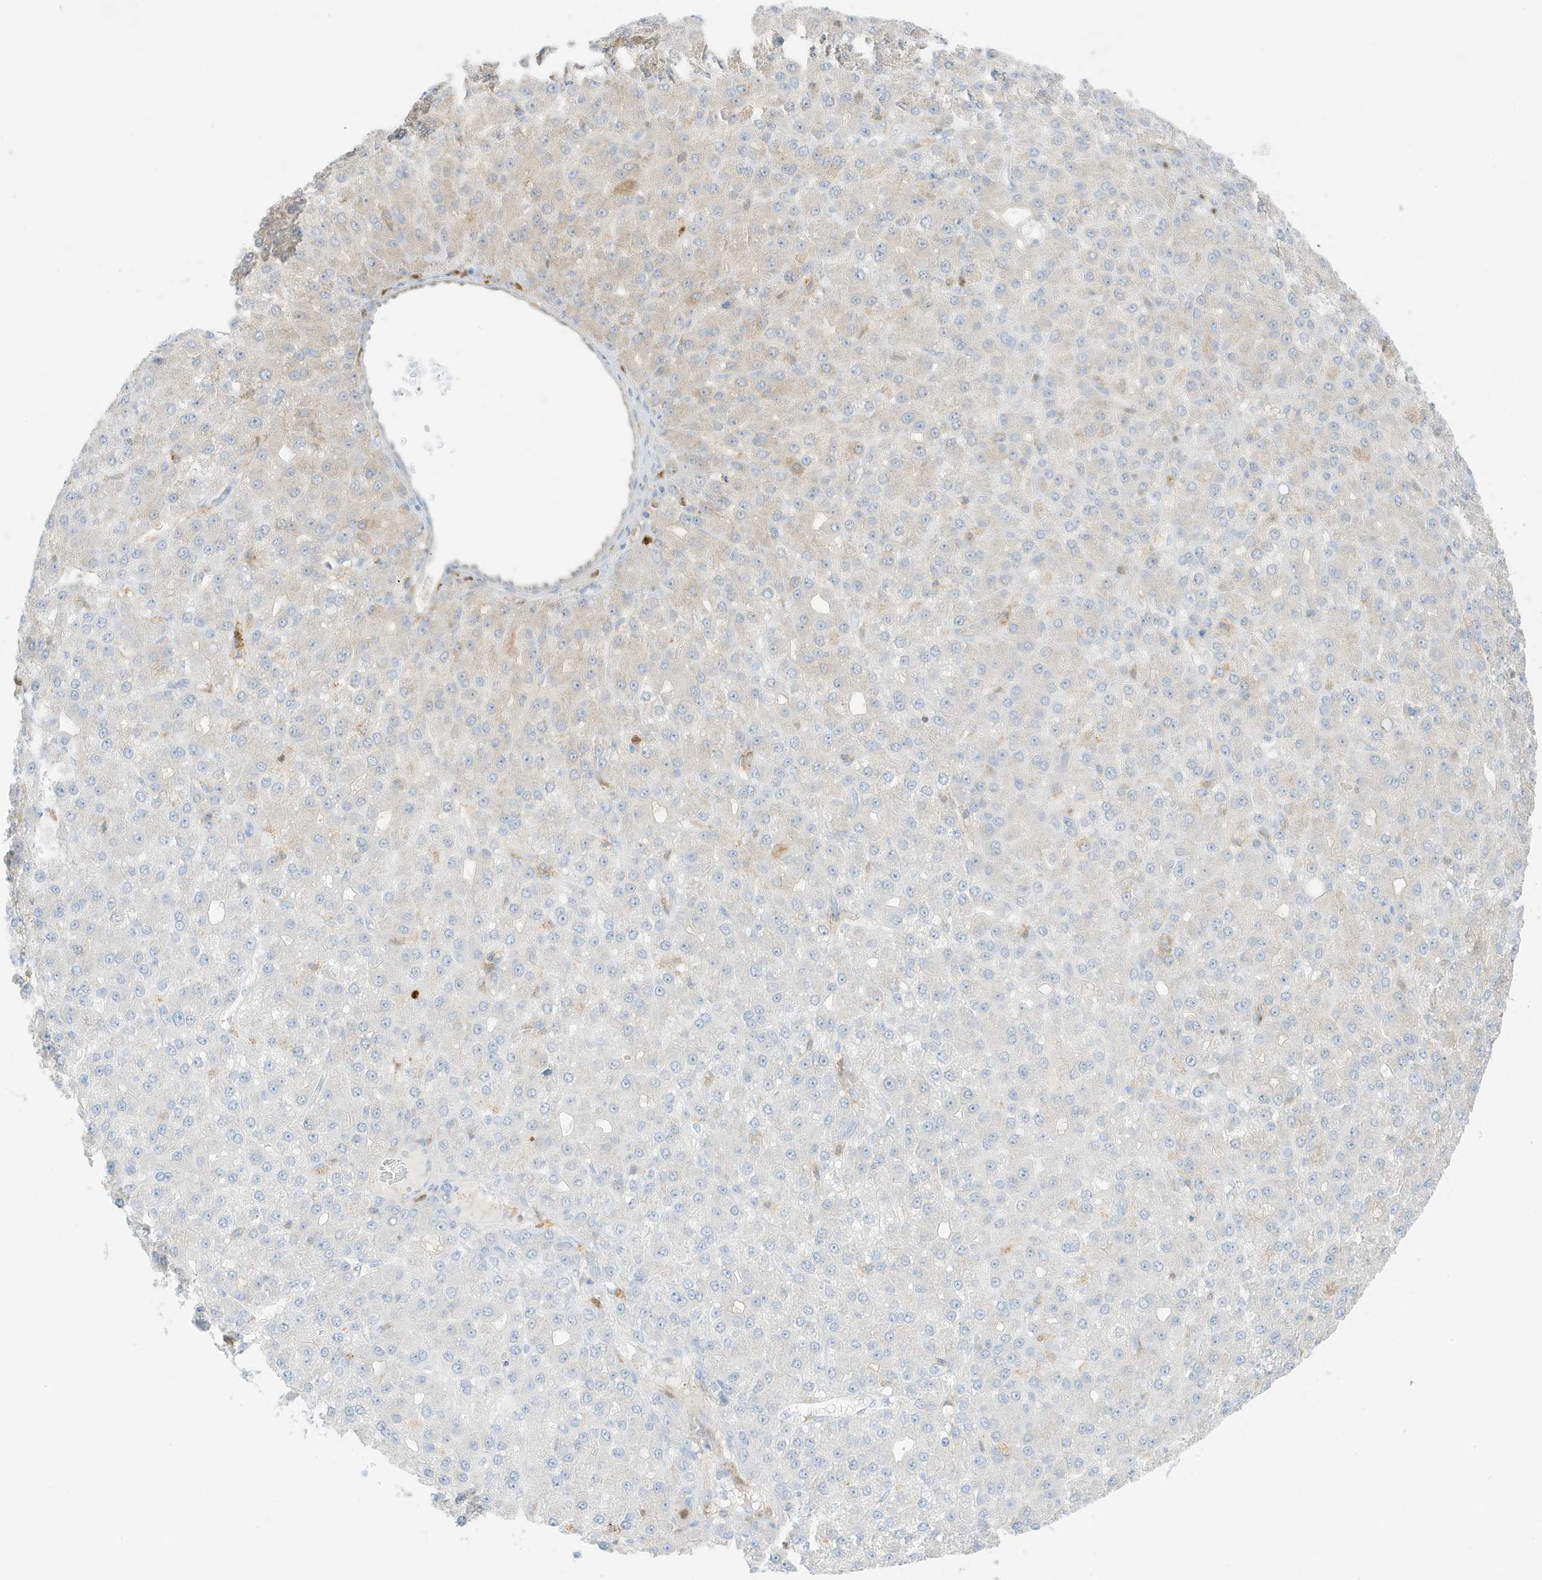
{"staining": {"intensity": "negative", "quantity": "none", "location": "none"}, "tissue": "liver cancer", "cell_type": "Tumor cells", "image_type": "cancer", "snomed": [{"axis": "morphology", "description": "Carcinoma, Hepatocellular, NOS"}, {"axis": "topography", "description": "Liver"}], "caption": "Tumor cells are negative for brown protein staining in liver cancer.", "gene": "GCA", "patient": {"sex": "male", "age": 67}}